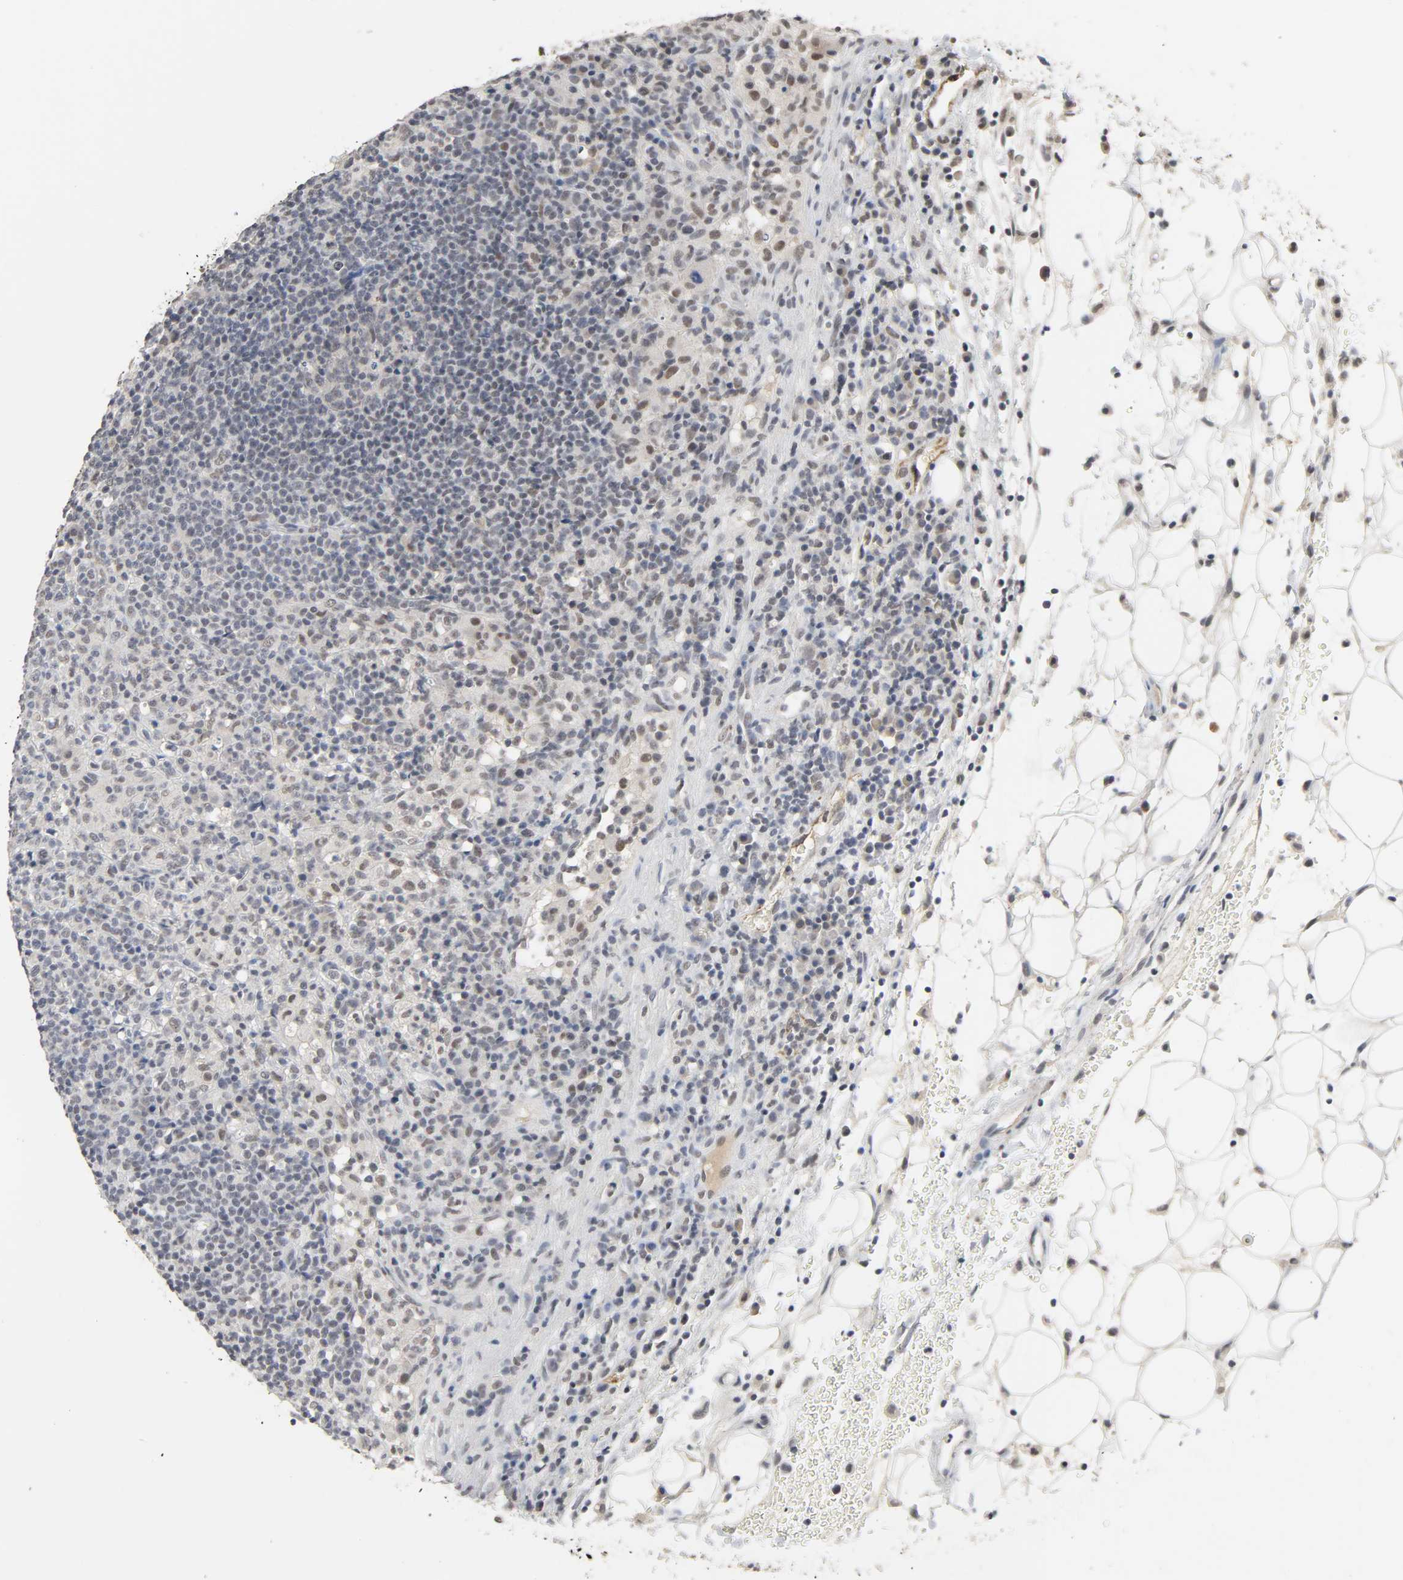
{"staining": {"intensity": "weak", "quantity": "25%-75%", "location": "nuclear"}, "tissue": "lymphoma", "cell_type": "Tumor cells", "image_type": "cancer", "snomed": [{"axis": "morphology", "description": "Hodgkin's disease, NOS"}, {"axis": "topography", "description": "Lymph node"}], "caption": "Immunohistochemistry photomicrograph of neoplastic tissue: human lymphoma stained using IHC displays low levels of weak protein expression localized specifically in the nuclear of tumor cells, appearing as a nuclear brown color.", "gene": "NCOA6", "patient": {"sex": "male", "age": 65}}